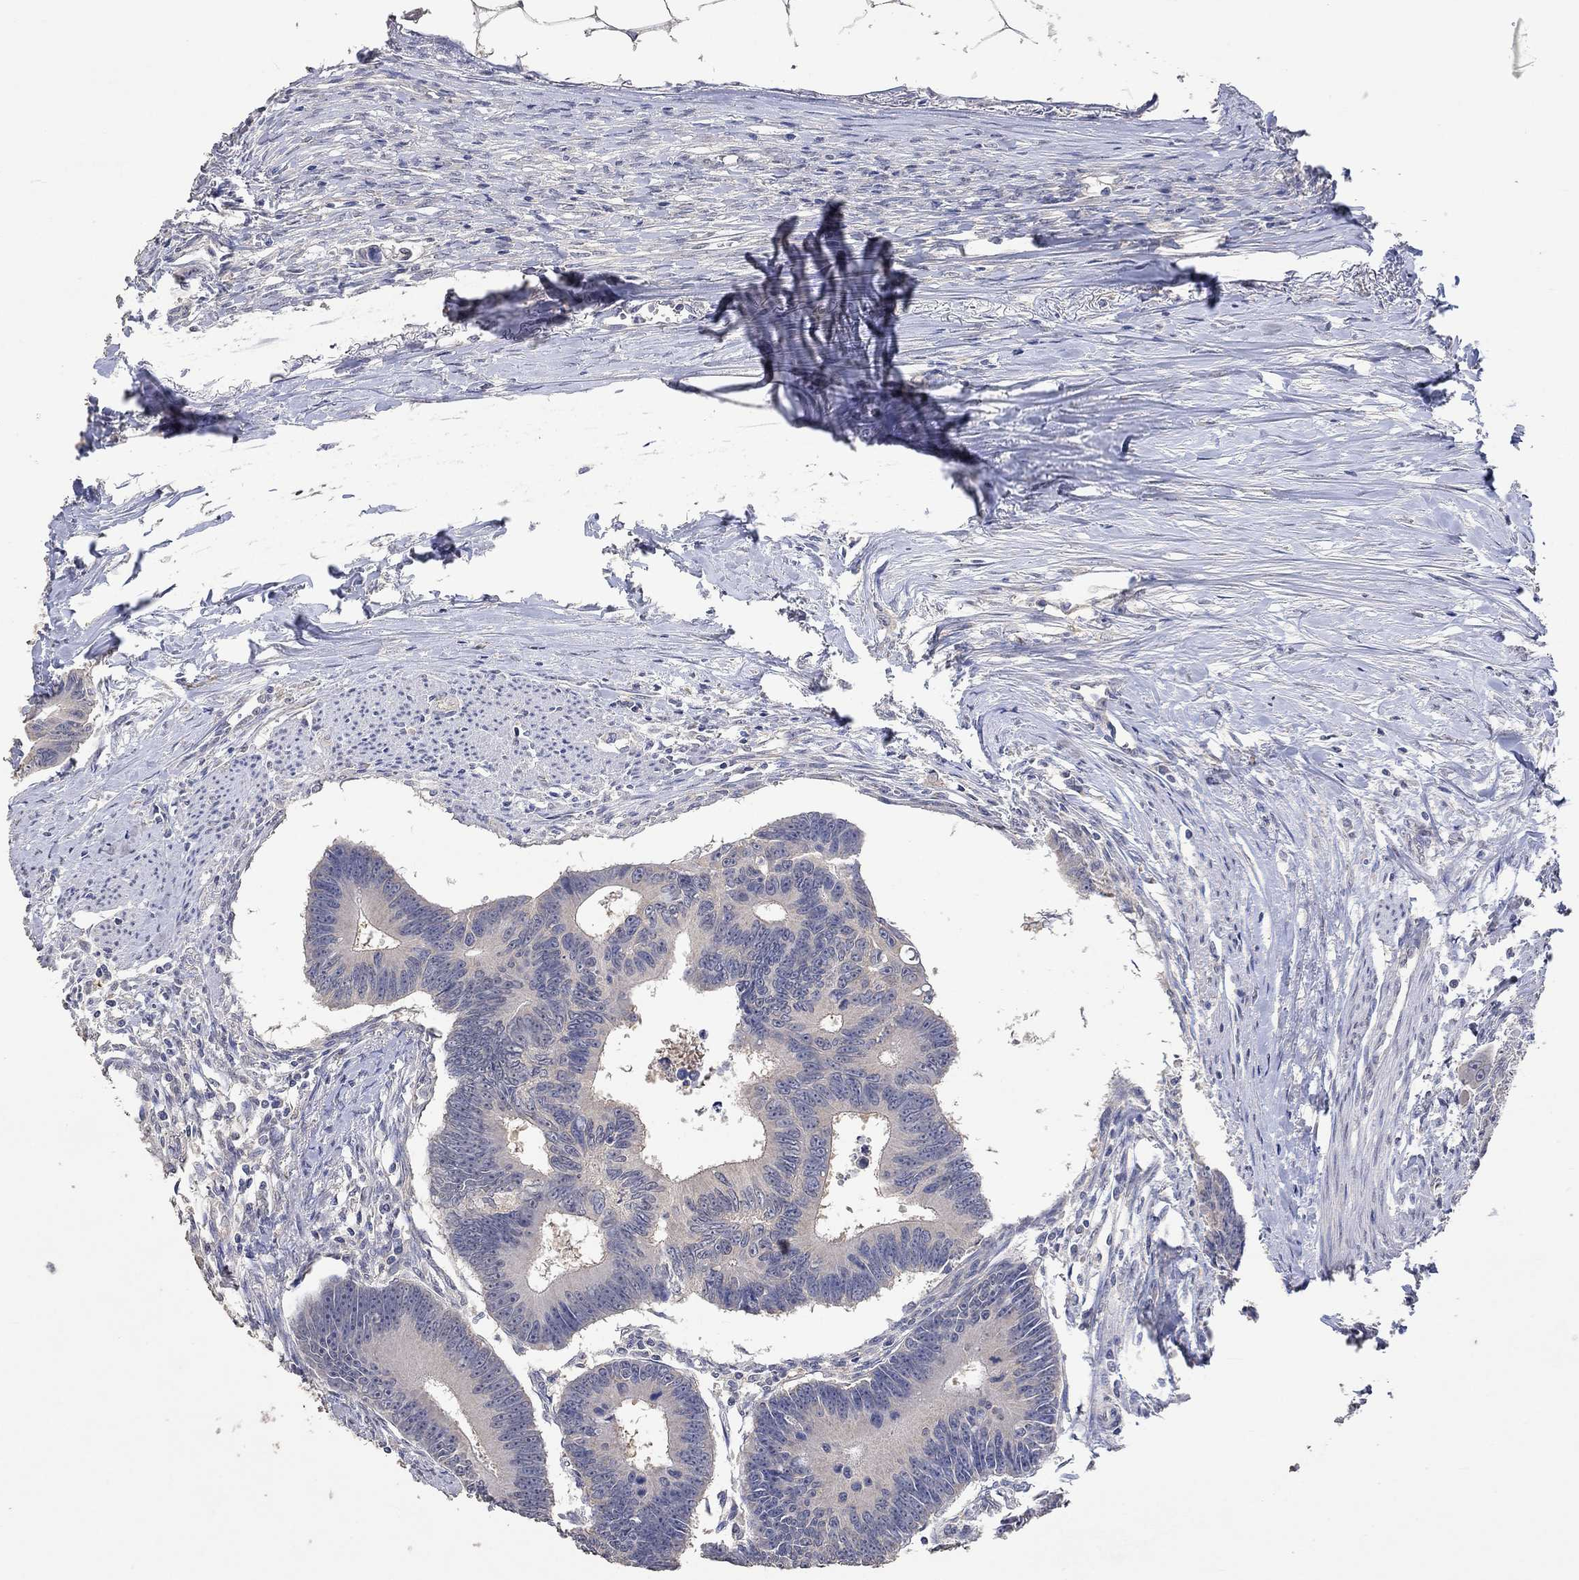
{"staining": {"intensity": "negative", "quantity": "none", "location": "none"}, "tissue": "colorectal cancer", "cell_type": "Tumor cells", "image_type": "cancer", "snomed": [{"axis": "morphology", "description": "Adenocarcinoma, NOS"}, {"axis": "topography", "description": "Colon"}], "caption": "The immunohistochemistry image has no significant staining in tumor cells of colorectal cancer tissue. (DAB immunohistochemistry (IHC), high magnification).", "gene": "PTPN20", "patient": {"sex": "male", "age": 70}}